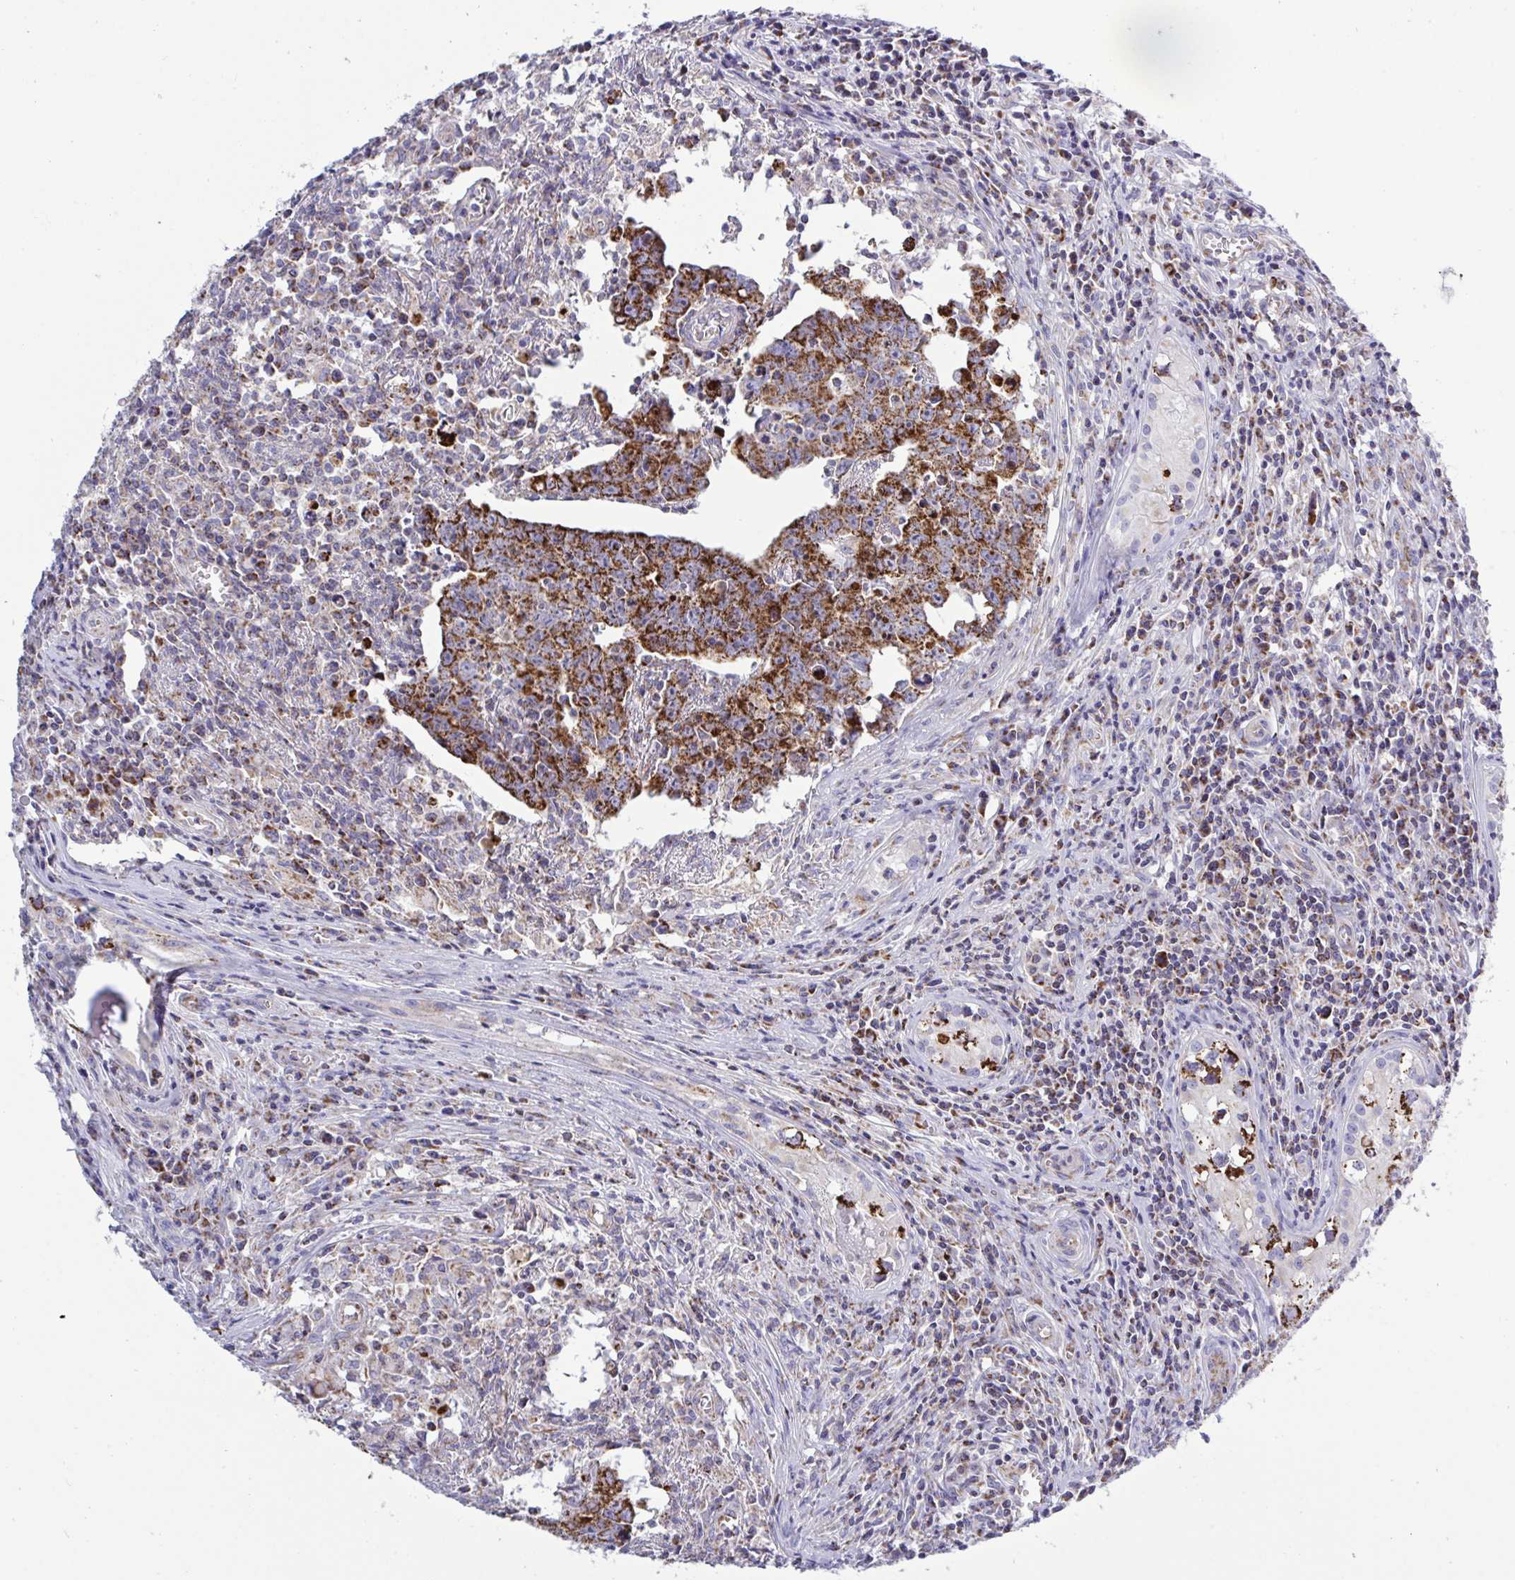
{"staining": {"intensity": "strong", "quantity": ">75%", "location": "cytoplasmic/membranous"}, "tissue": "testis cancer", "cell_type": "Tumor cells", "image_type": "cancer", "snomed": [{"axis": "morphology", "description": "Carcinoma, Embryonal, NOS"}, {"axis": "topography", "description": "Testis"}], "caption": "An image of testis embryonal carcinoma stained for a protein displays strong cytoplasmic/membranous brown staining in tumor cells. Nuclei are stained in blue.", "gene": "HSPE1", "patient": {"sex": "male", "age": 22}}